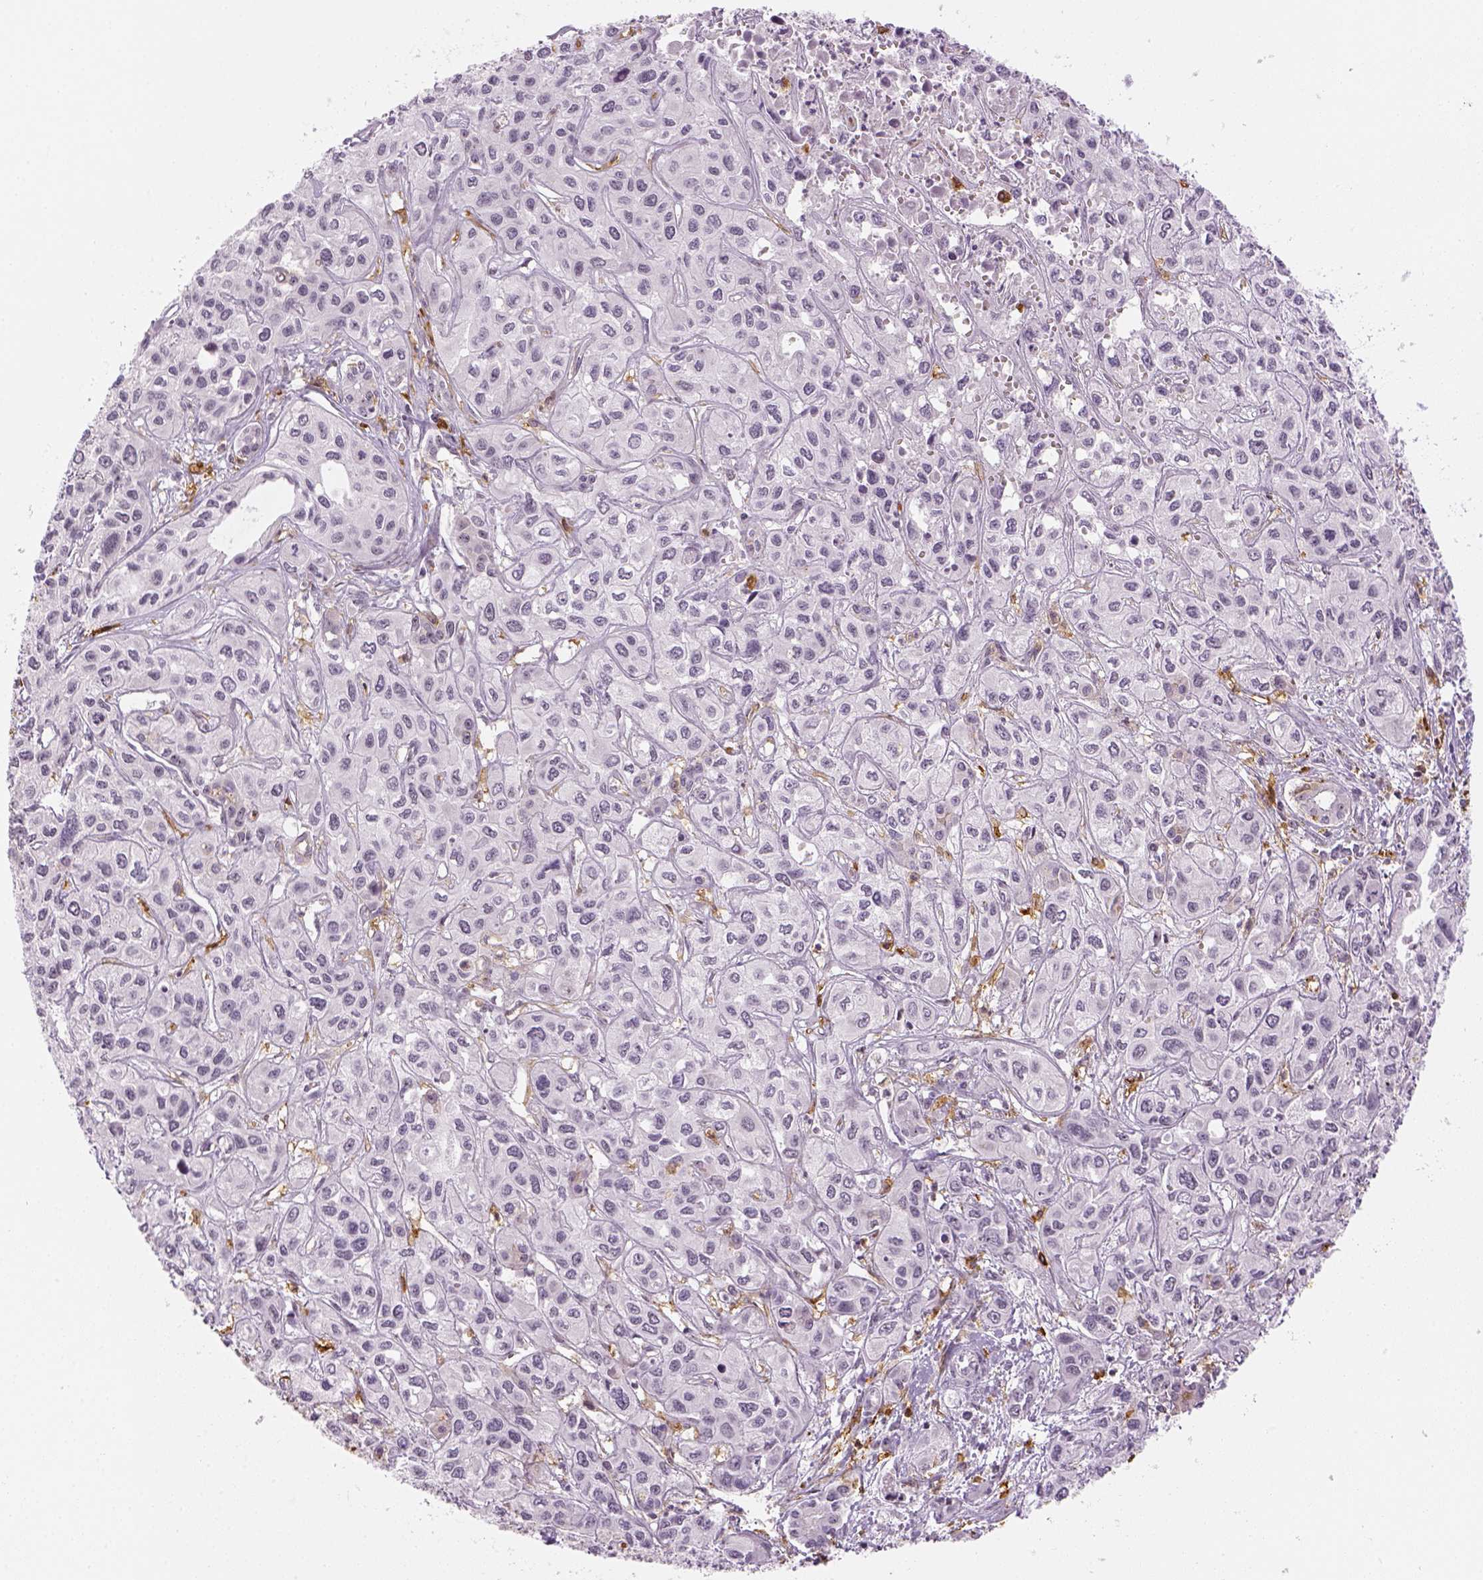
{"staining": {"intensity": "negative", "quantity": "none", "location": "none"}, "tissue": "liver cancer", "cell_type": "Tumor cells", "image_type": "cancer", "snomed": [{"axis": "morphology", "description": "Cholangiocarcinoma"}, {"axis": "topography", "description": "Liver"}], "caption": "Protein analysis of liver cholangiocarcinoma demonstrates no significant expression in tumor cells. (DAB immunohistochemistry with hematoxylin counter stain).", "gene": "CD14", "patient": {"sex": "female", "age": 66}}